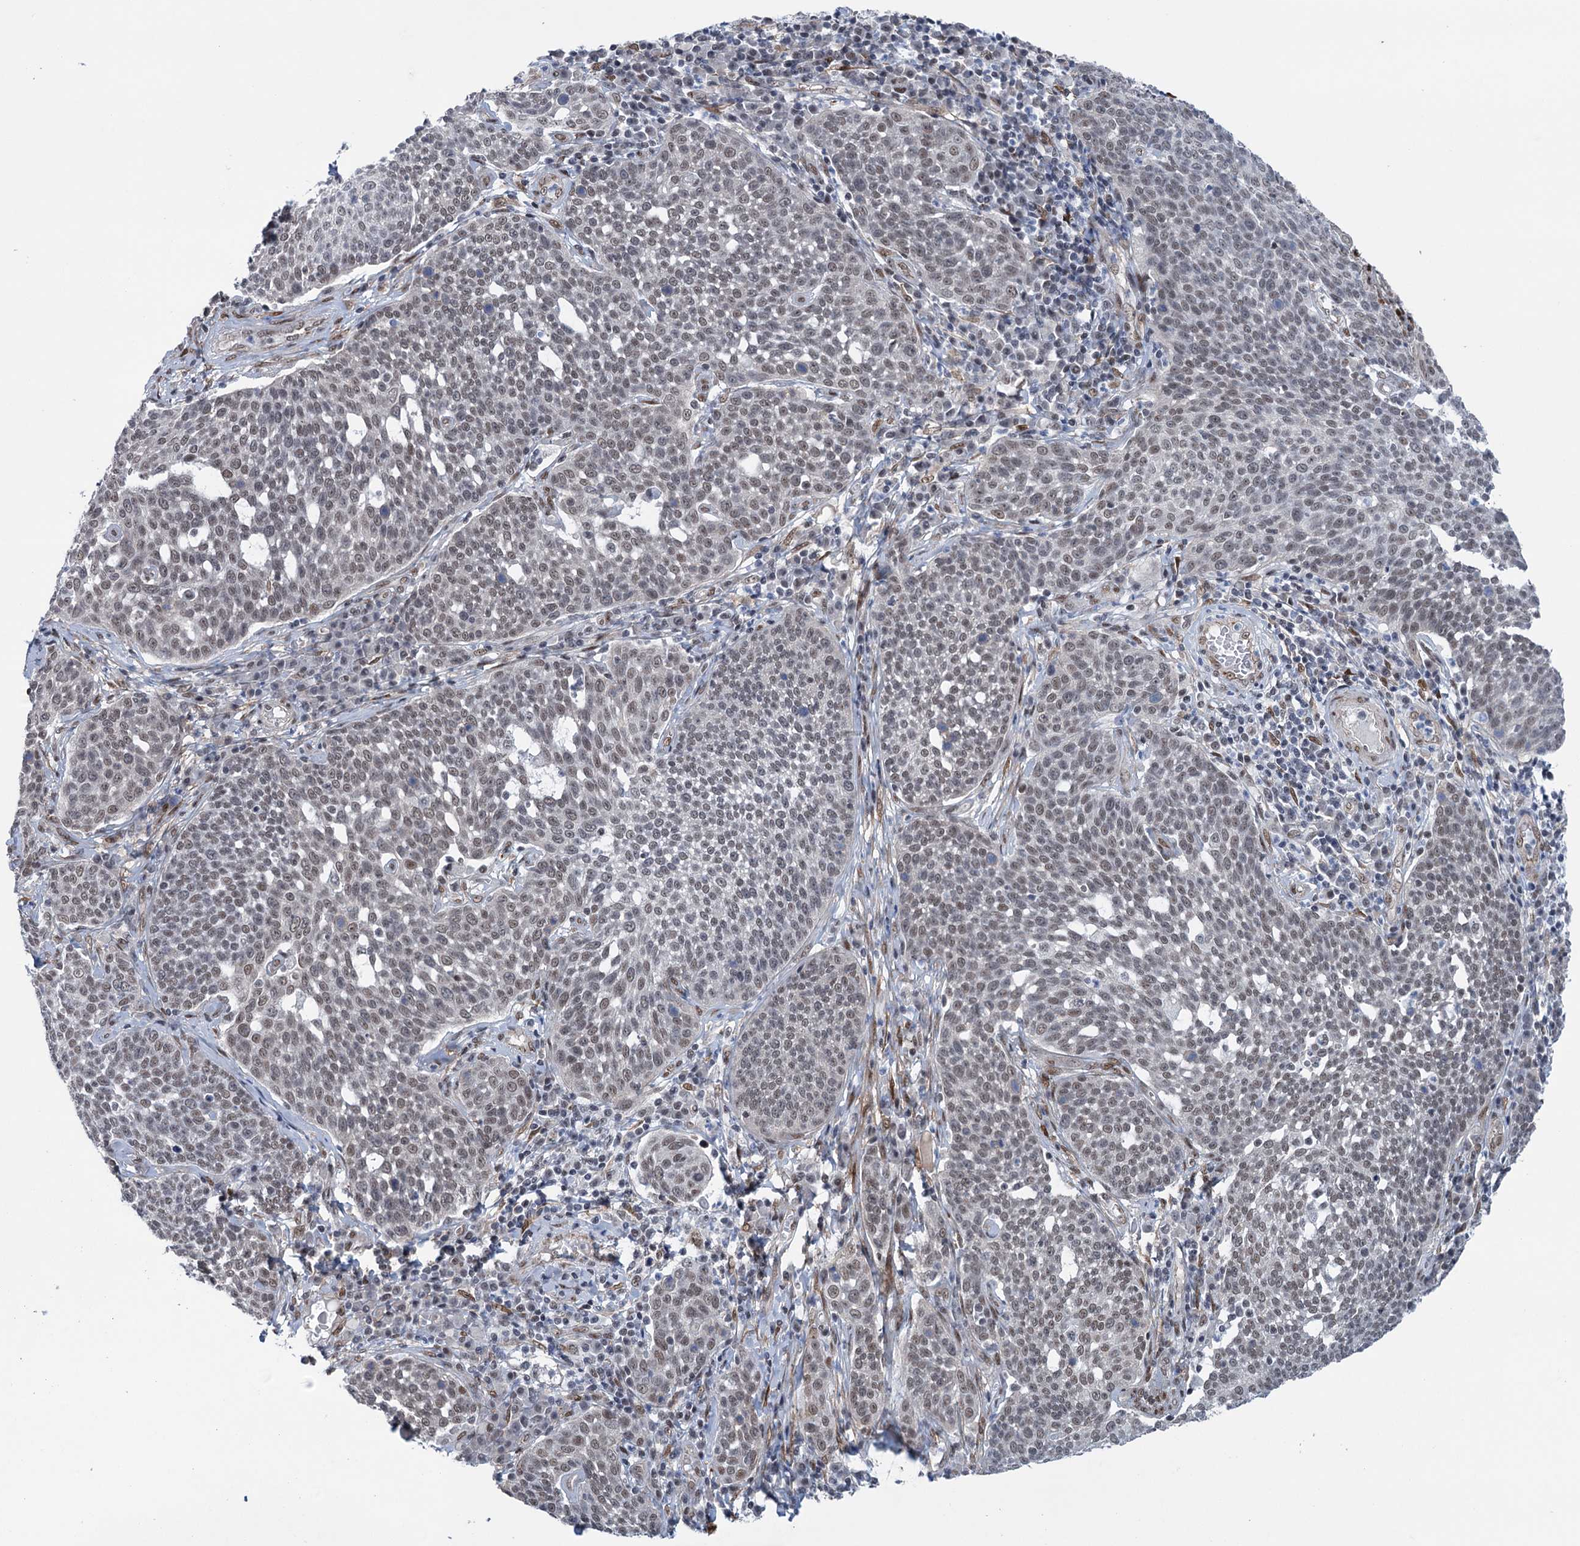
{"staining": {"intensity": "negative", "quantity": "none", "location": "none"}, "tissue": "cervical cancer", "cell_type": "Tumor cells", "image_type": "cancer", "snomed": [{"axis": "morphology", "description": "Squamous cell carcinoma, NOS"}, {"axis": "topography", "description": "Cervix"}], "caption": "Micrograph shows no protein expression in tumor cells of cervical cancer tissue.", "gene": "FAM53A", "patient": {"sex": "female", "age": 34}}